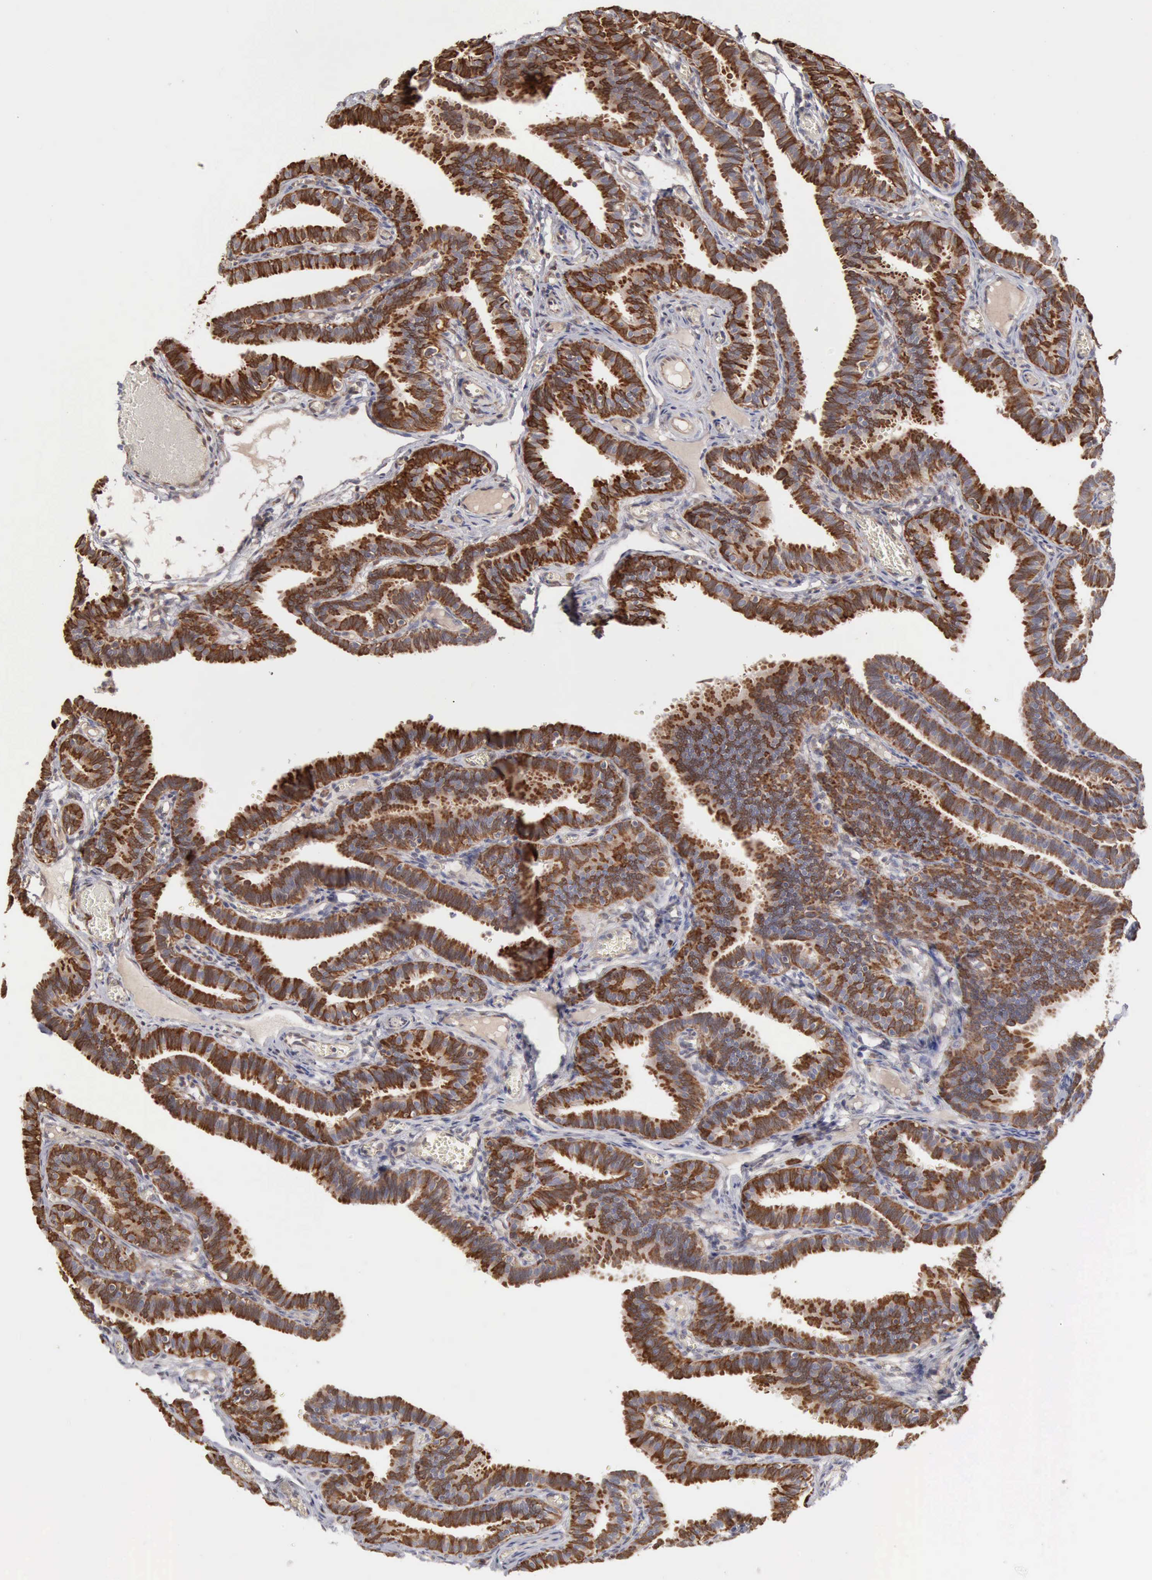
{"staining": {"intensity": "strong", "quantity": ">75%", "location": "cytoplasmic/membranous"}, "tissue": "fallopian tube", "cell_type": "Glandular cells", "image_type": "normal", "snomed": [{"axis": "morphology", "description": "Normal tissue, NOS"}, {"axis": "topography", "description": "Fallopian tube"}], "caption": "This is a micrograph of IHC staining of benign fallopian tube, which shows strong positivity in the cytoplasmic/membranous of glandular cells.", "gene": "APOL2", "patient": {"sex": "female", "age": 29}}